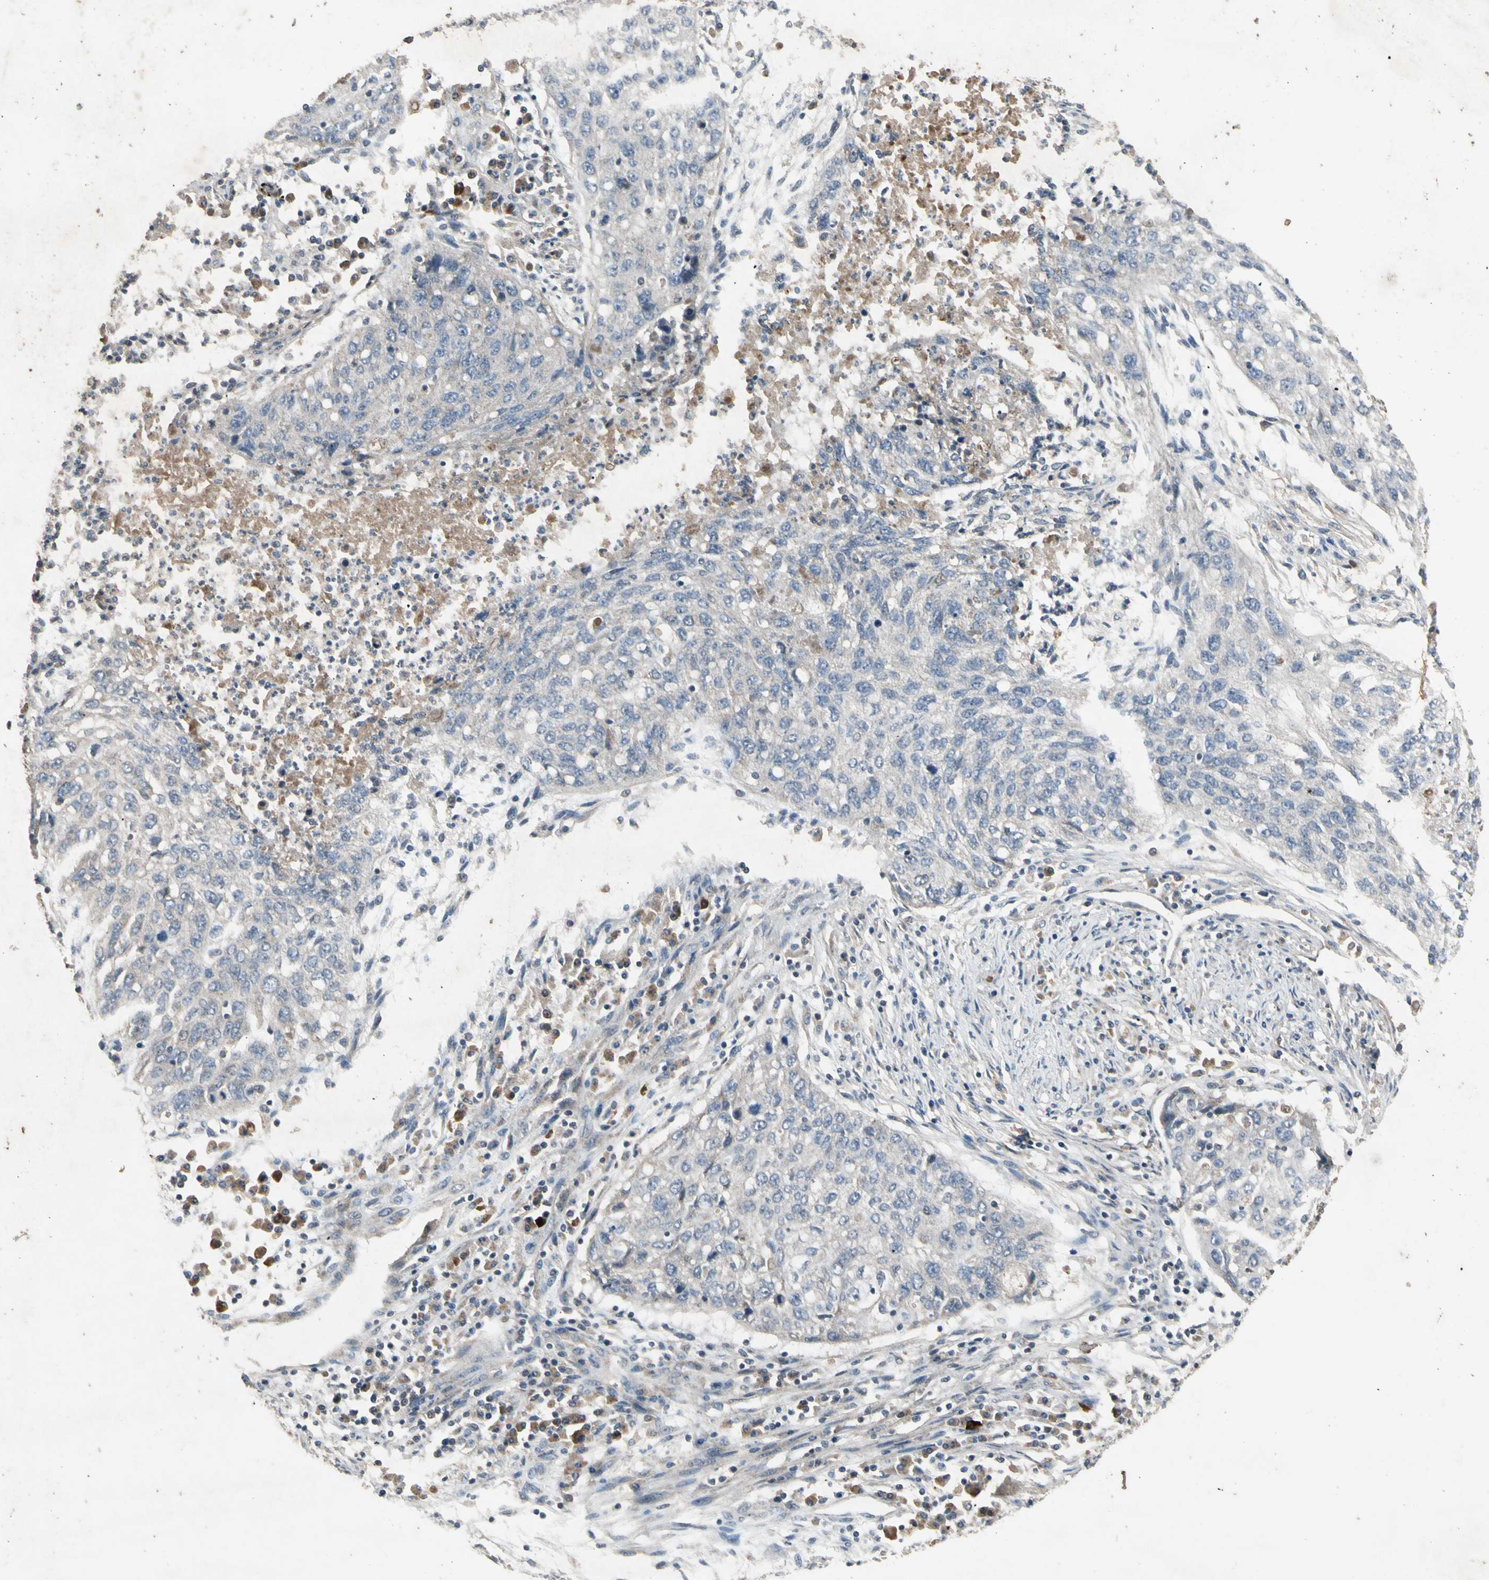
{"staining": {"intensity": "negative", "quantity": "none", "location": "none"}, "tissue": "lung cancer", "cell_type": "Tumor cells", "image_type": "cancer", "snomed": [{"axis": "morphology", "description": "Squamous cell carcinoma, NOS"}, {"axis": "topography", "description": "Lung"}], "caption": "IHC micrograph of neoplastic tissue: human squamous cell carcinoma (lung) stained with DAB demonstrates no significant protein positivity in tumor cells. Nuclei are stained in blue.", "gene": "GPLD1", "patient": {"sex": "female", "age": 63}}